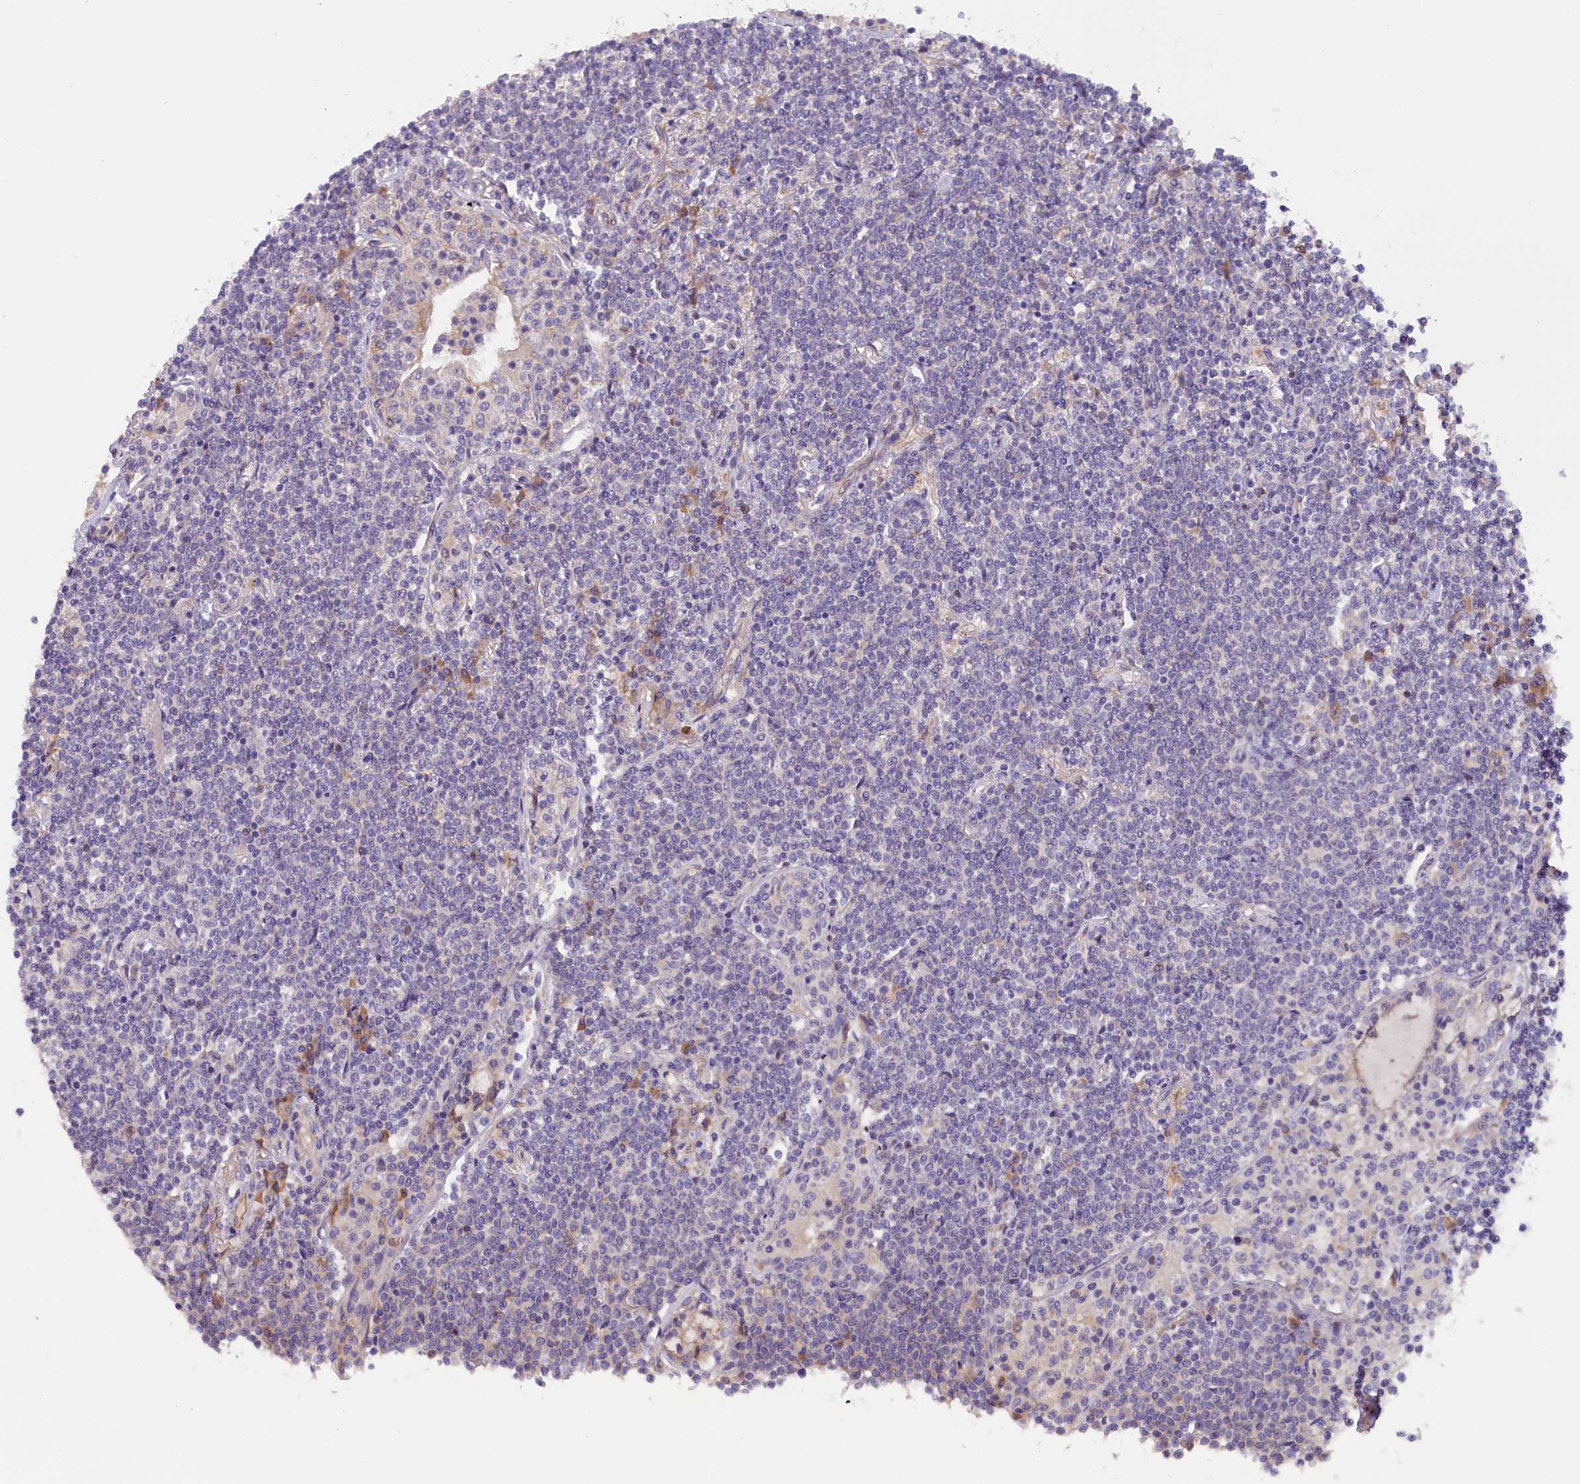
{"staining": {"intensity": "negative", "quantity": "none", "location": "none"}, "tissue": "lymphoma", "cell_type": "Tumor cells", "image_type": "cancer", "snomed": [{"axis": "morphology", "description": "Malignant lymphoma, non-Hodgkin's type, Low grade"}, {"axis": "topography", "description": "Lung"}], "caption": "Tumor cells are negative for brown protein staining in lymphoma. (Immunohistochemistry, brightfield microscopy, high magnification).", "gene": "CCDC32", "patient": {"sex": "female", "age": 71}}